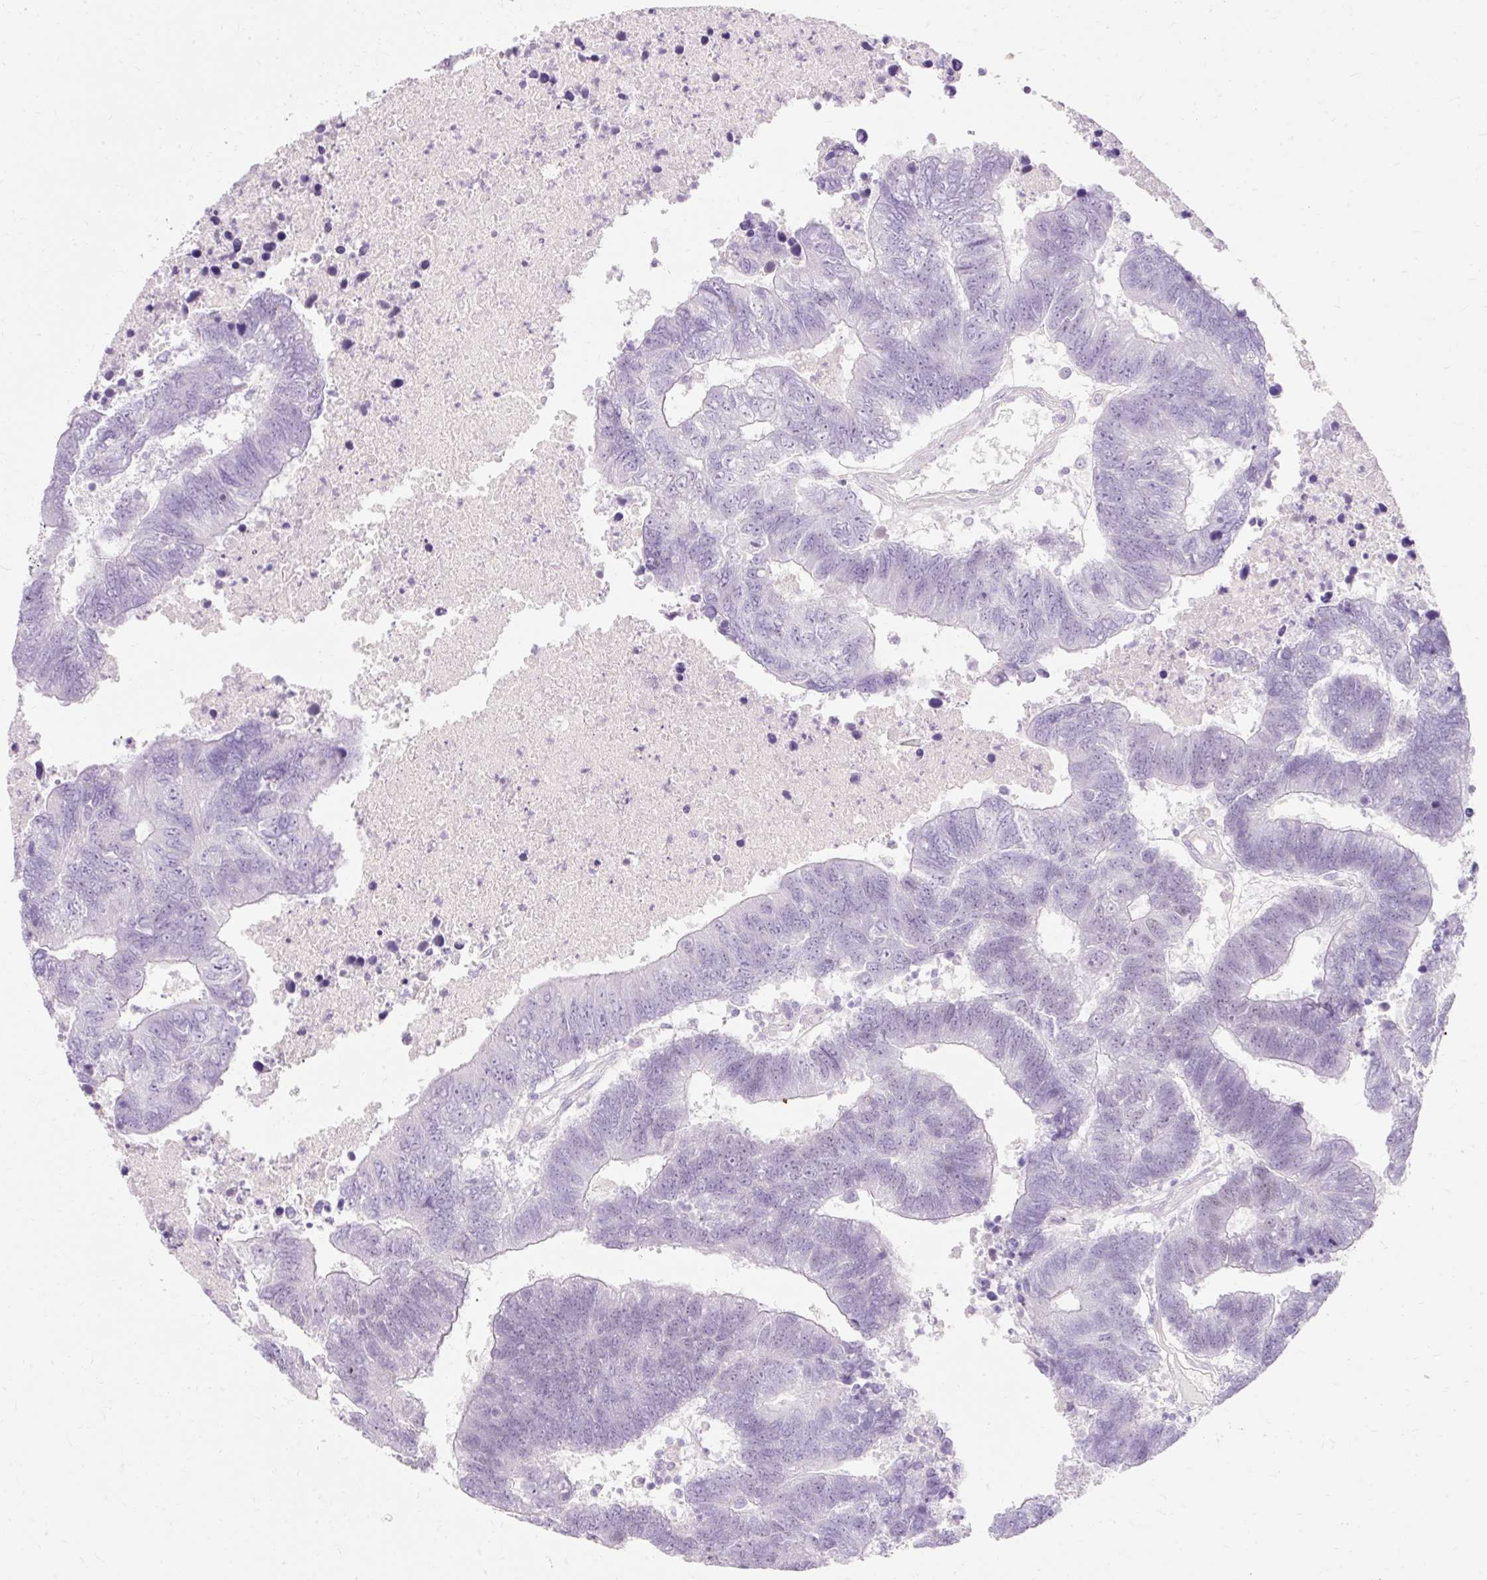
{"staining": {"intensity": "negative", "quantity": "none", "location": "none"}, "tissue": "colorectal cancer", "cell_type": "Tumor cells", "image_type": "cancer", "snomed": [{"axis": "morphology", "description": "Adenocarcinoma, NOS"}, {"axis": "topography", "description": "Colon"}], "caption": "Immunohistochemistry (IHC) of human colorectal adenocarcinoma shows no staining in tumor cells. (Brightfield microscopy of DAB IHC at high magnification).", "gene": "TMEM213", "patient": {"sex": "female", "age": 48}}